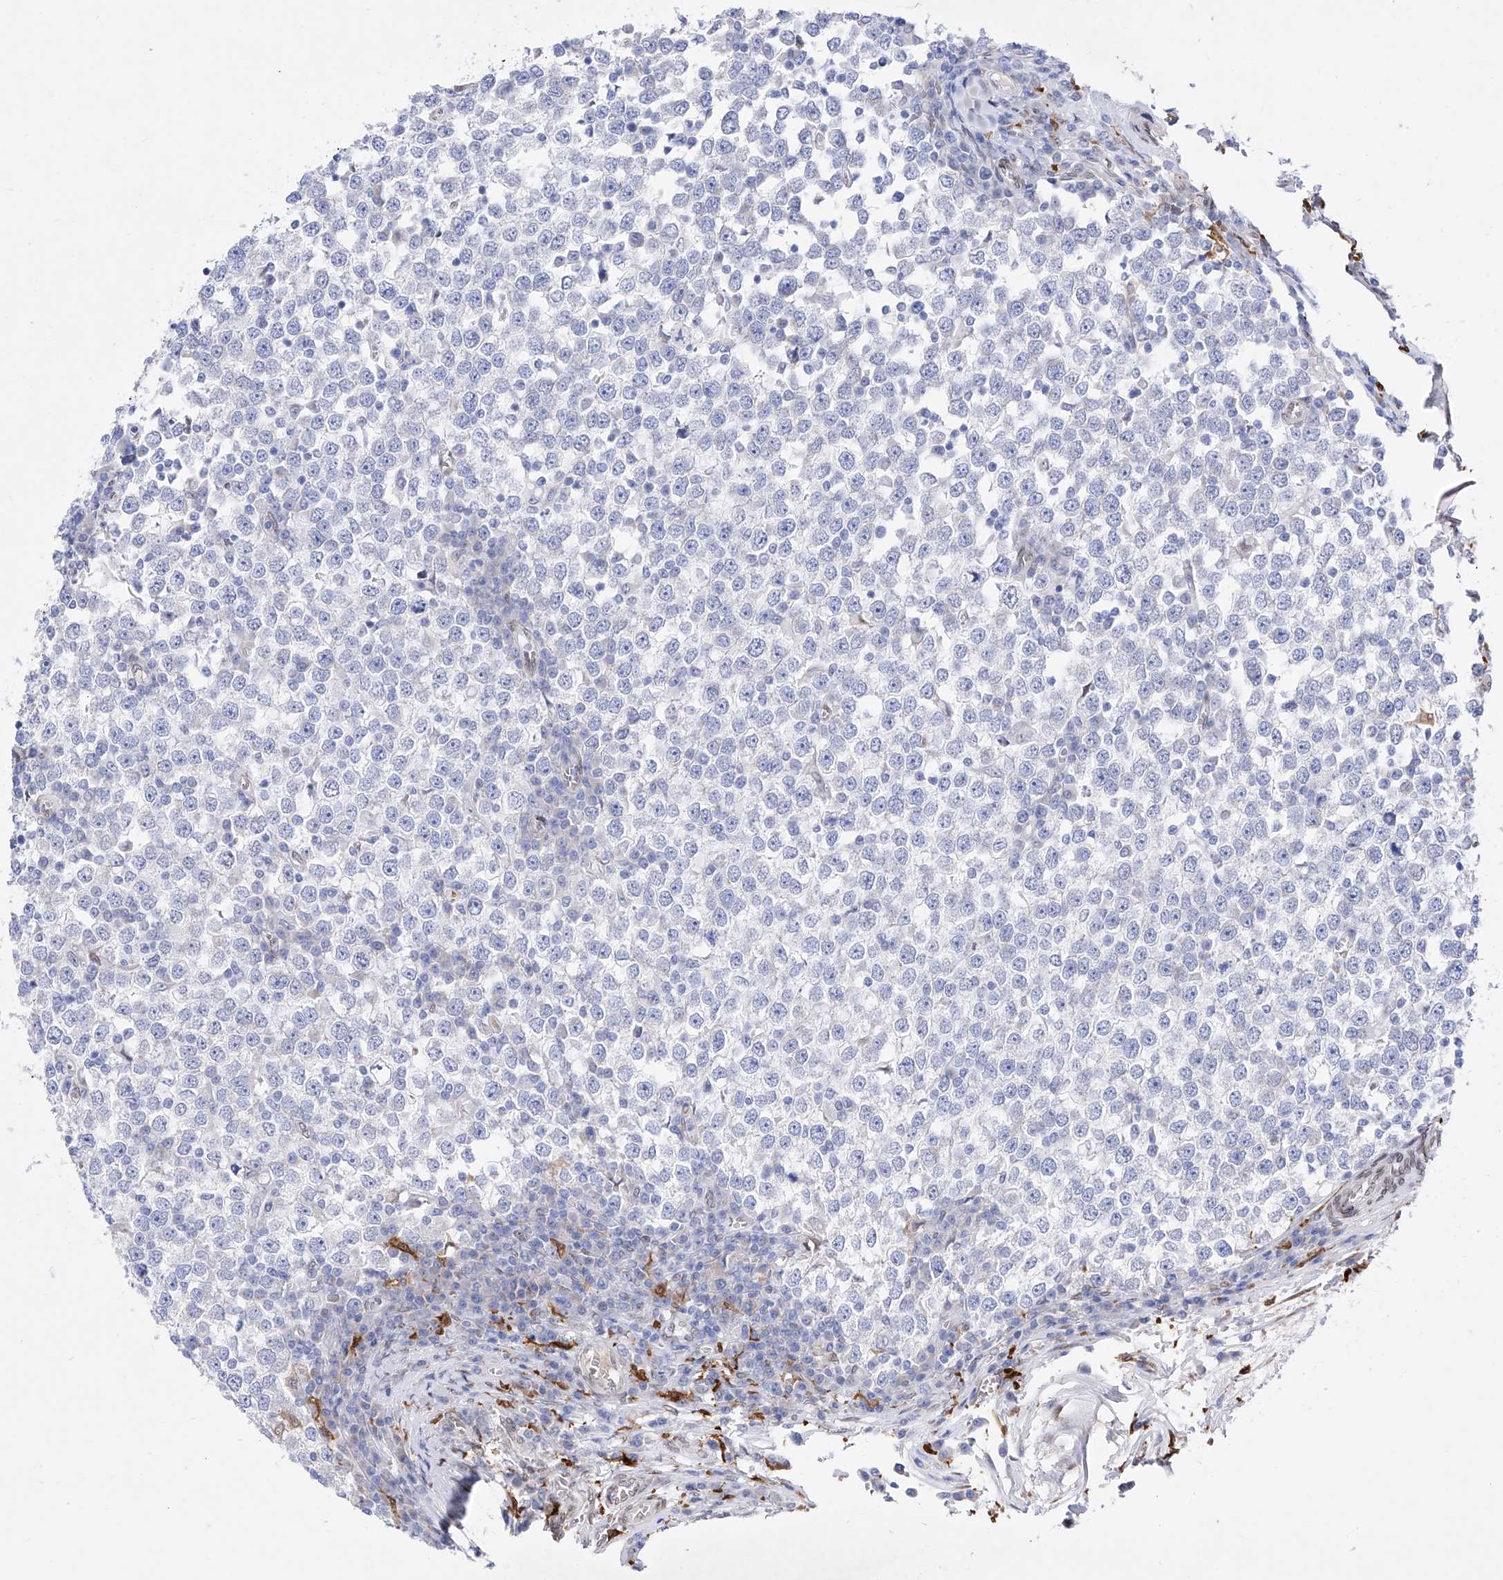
{"staining": {"intensity": "negative", "quantity": "none", "location": "none"}, "tissue": "testis cancer", "cell_type": "Tumor cells", "image_type": "cancer", "snomed": [{"axis": "morphology", "description": "Seminoma, NOS"}, {"axis": "topography", "description": "Testis"}], "caption": "This is an immunohistochemistry histopathology image of human seminoma (testis). There is no expression in tumor cells.", "gene": "LCLAT1", "patient": {"sex": "male", "age": 65}}